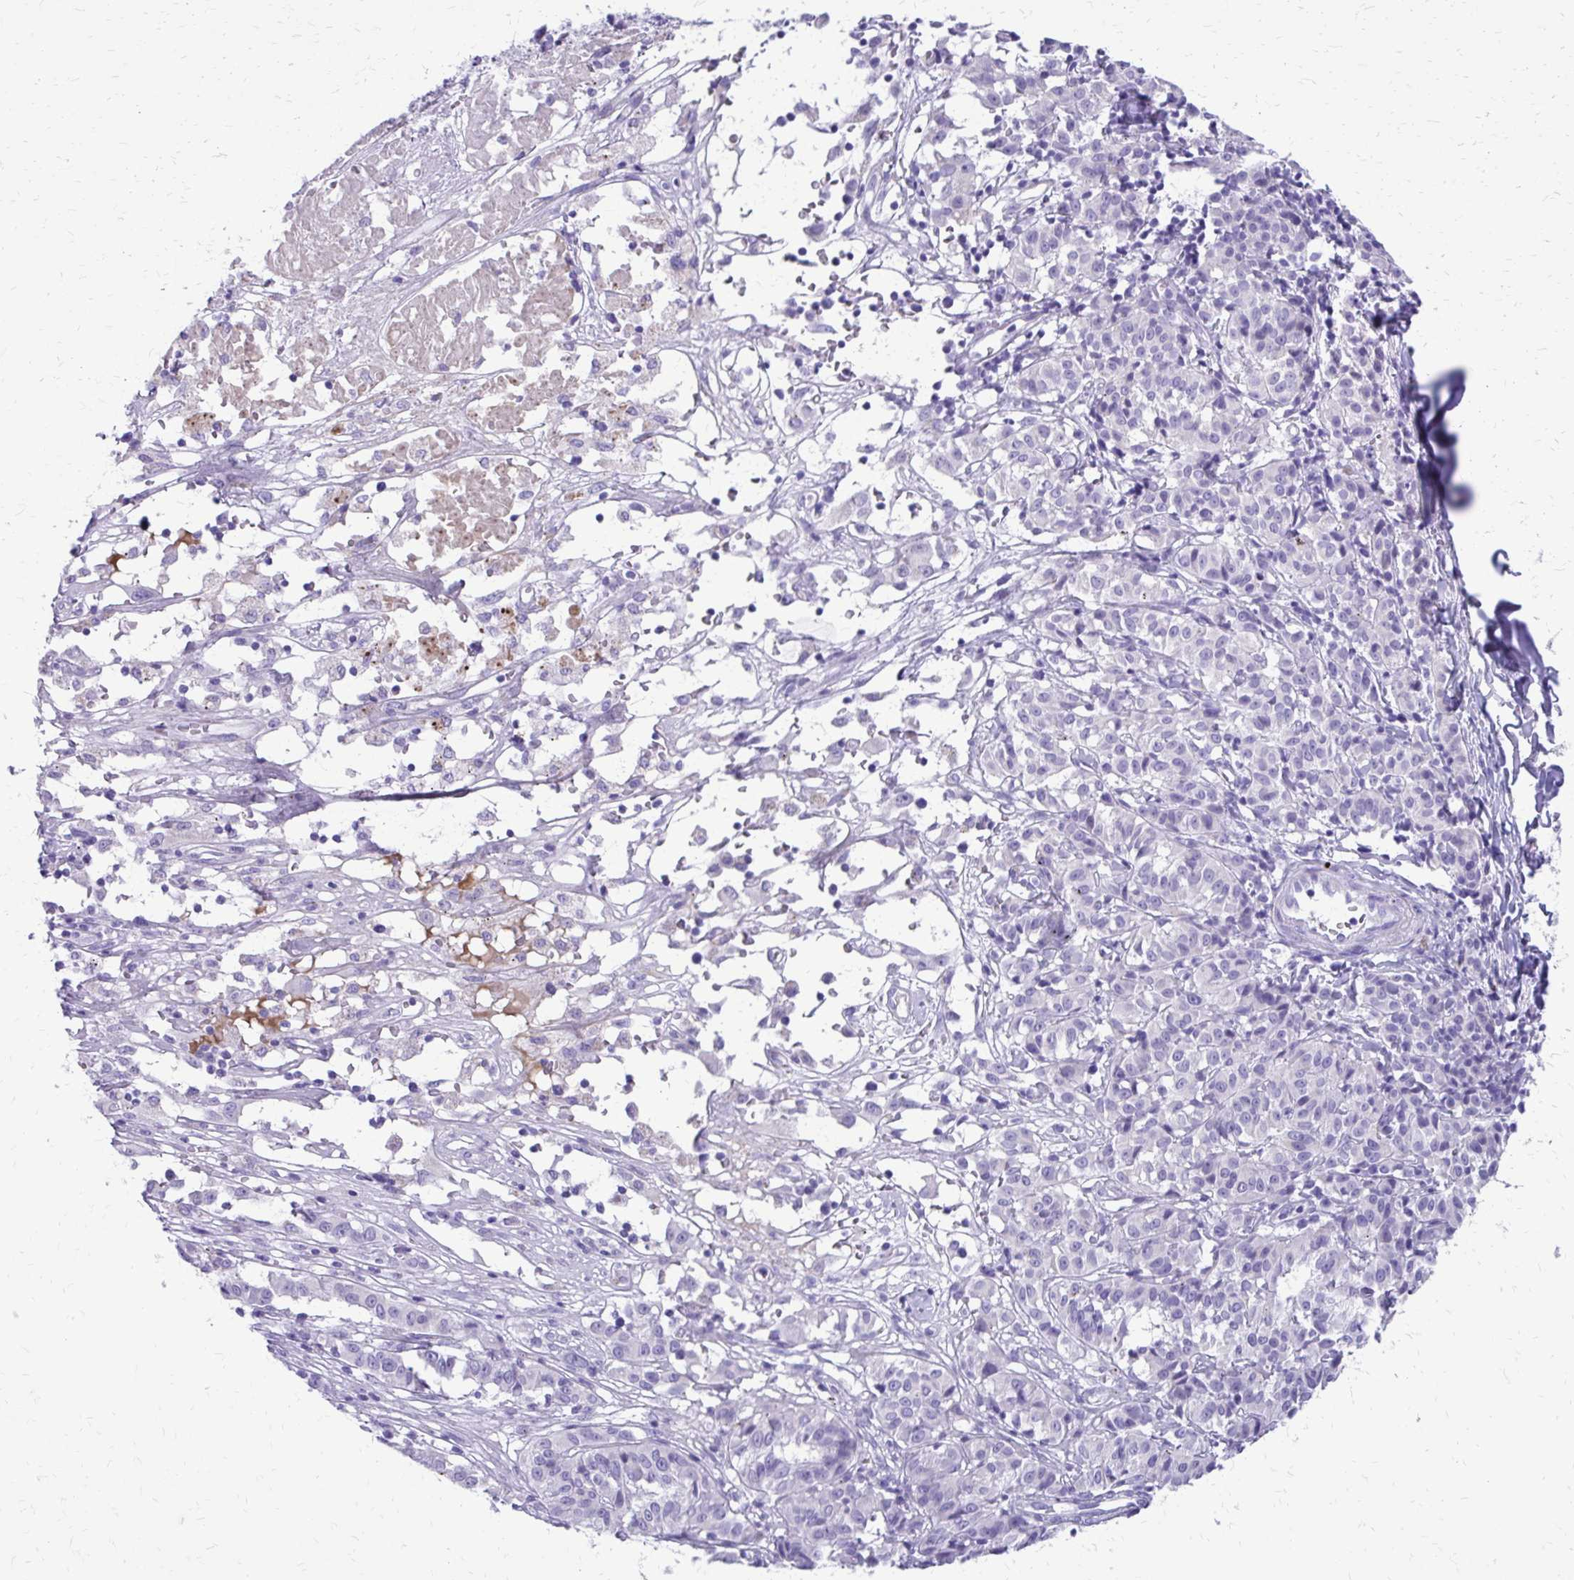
{"staining": {"intensity": "negative", "quantity": "none", "location": "none"}, "tissue": "melanoma", "cell_type": "Tumor cells", "image_type": "cancer", "snomed": [{"axis": "morphology", "description": "Malignant melanoma, NOS"}, {"axis": "topography", "description": "Skin"}], "caption": "This is an immunohistochemistry (IHC) image of human melanoma. There is no staining in tumor cells.", "gene": "SATL1", "patient": {"sex": "female", "age": 72}}